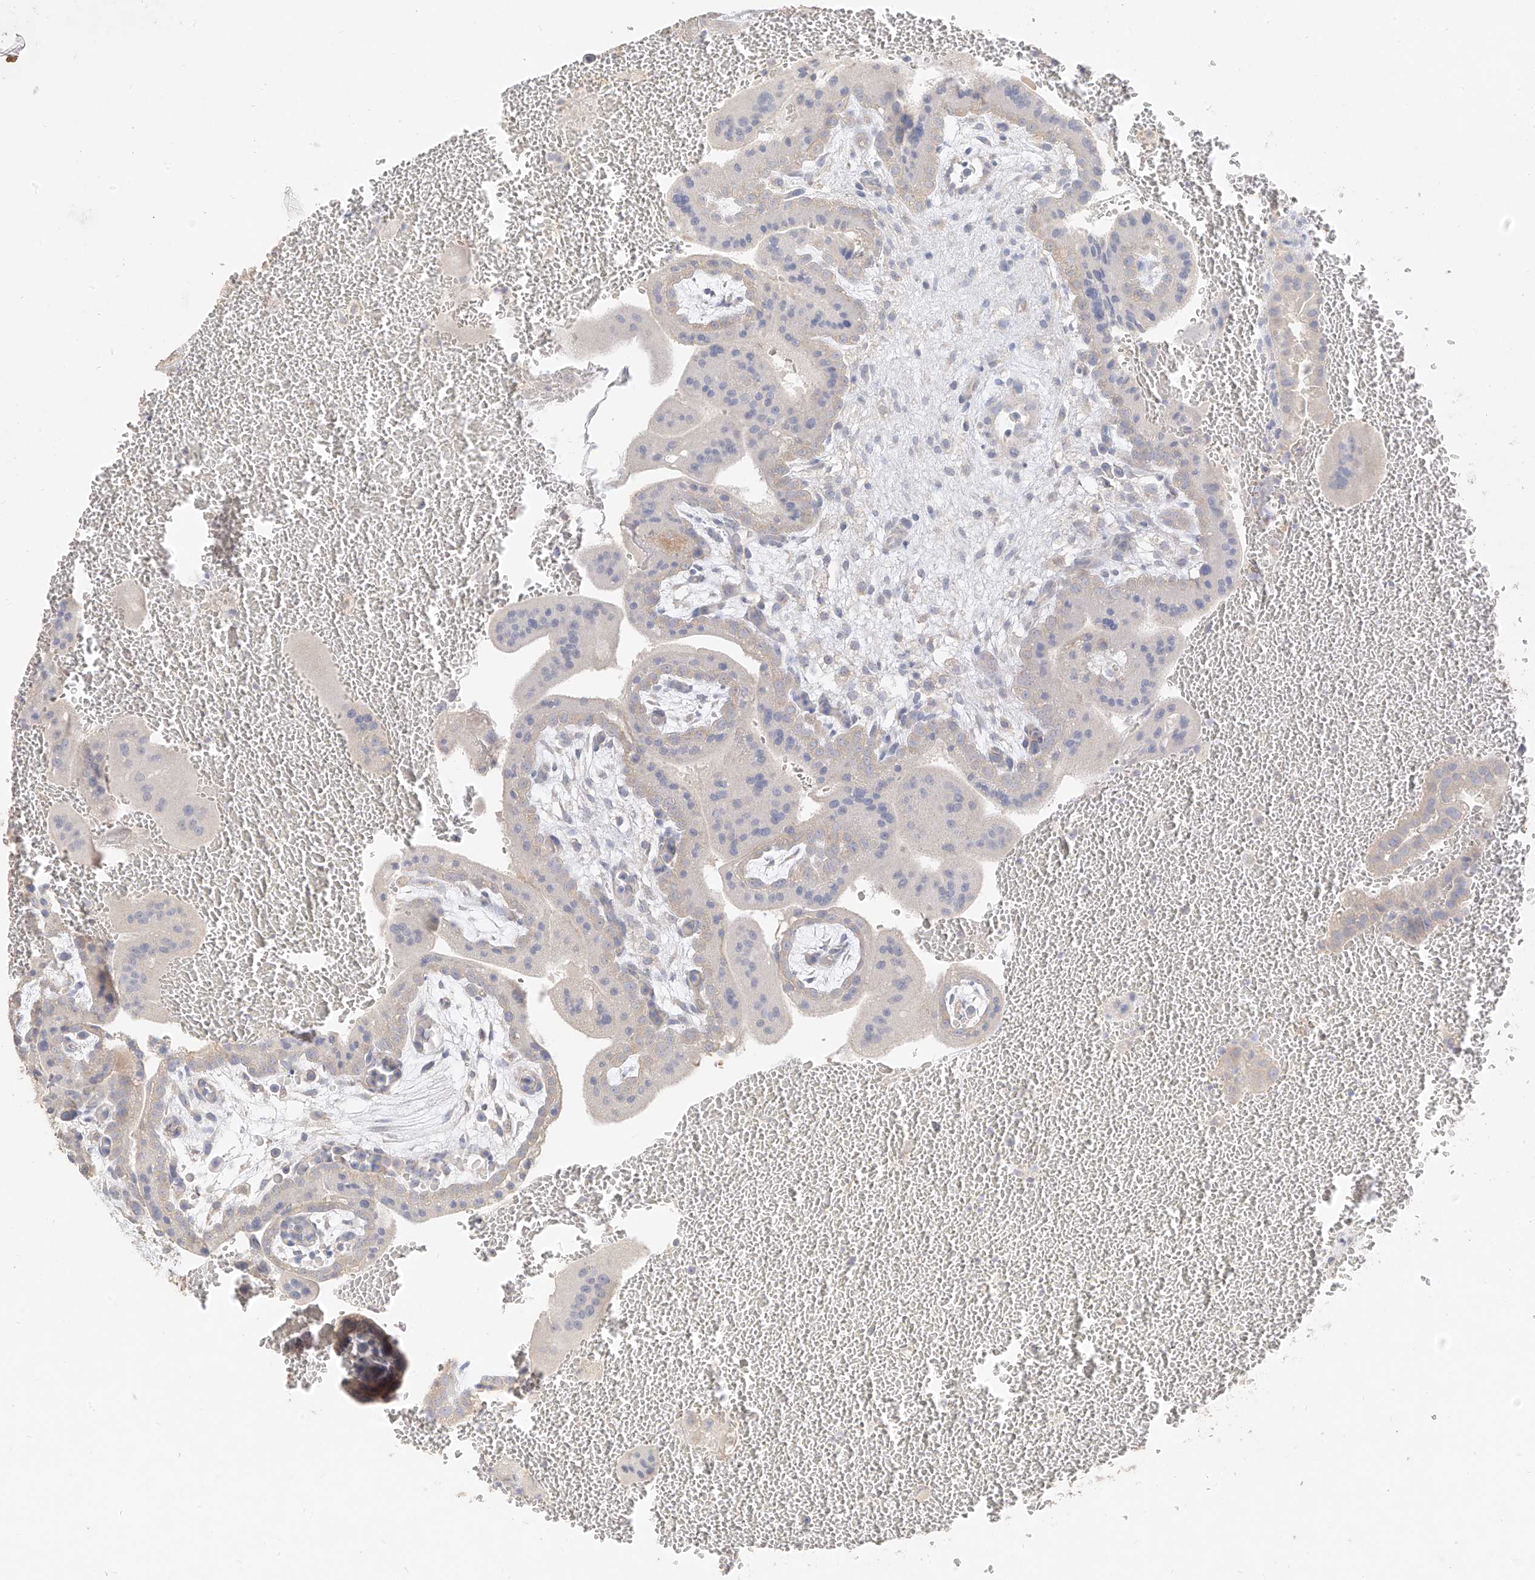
{"staining": {"intensity": "negative", "quantity": "none", "location": "none"}, "tissue": "placenta", "cell_type": "Decidual cells", "image_type": "normal", "snomed": [{"axis": "morphology", "description": "Normal tissue, NOS"}, {"axis": "topography", "description": "Placenta"}], "caption": "Decidual cells are negative for brown protein staining in unremarkable placenta. (Immunohistochemistry, brightfield microscopy, high magnification).", "gene": "ZZEF1", "patient": {"sex": "female", "age": 35}}